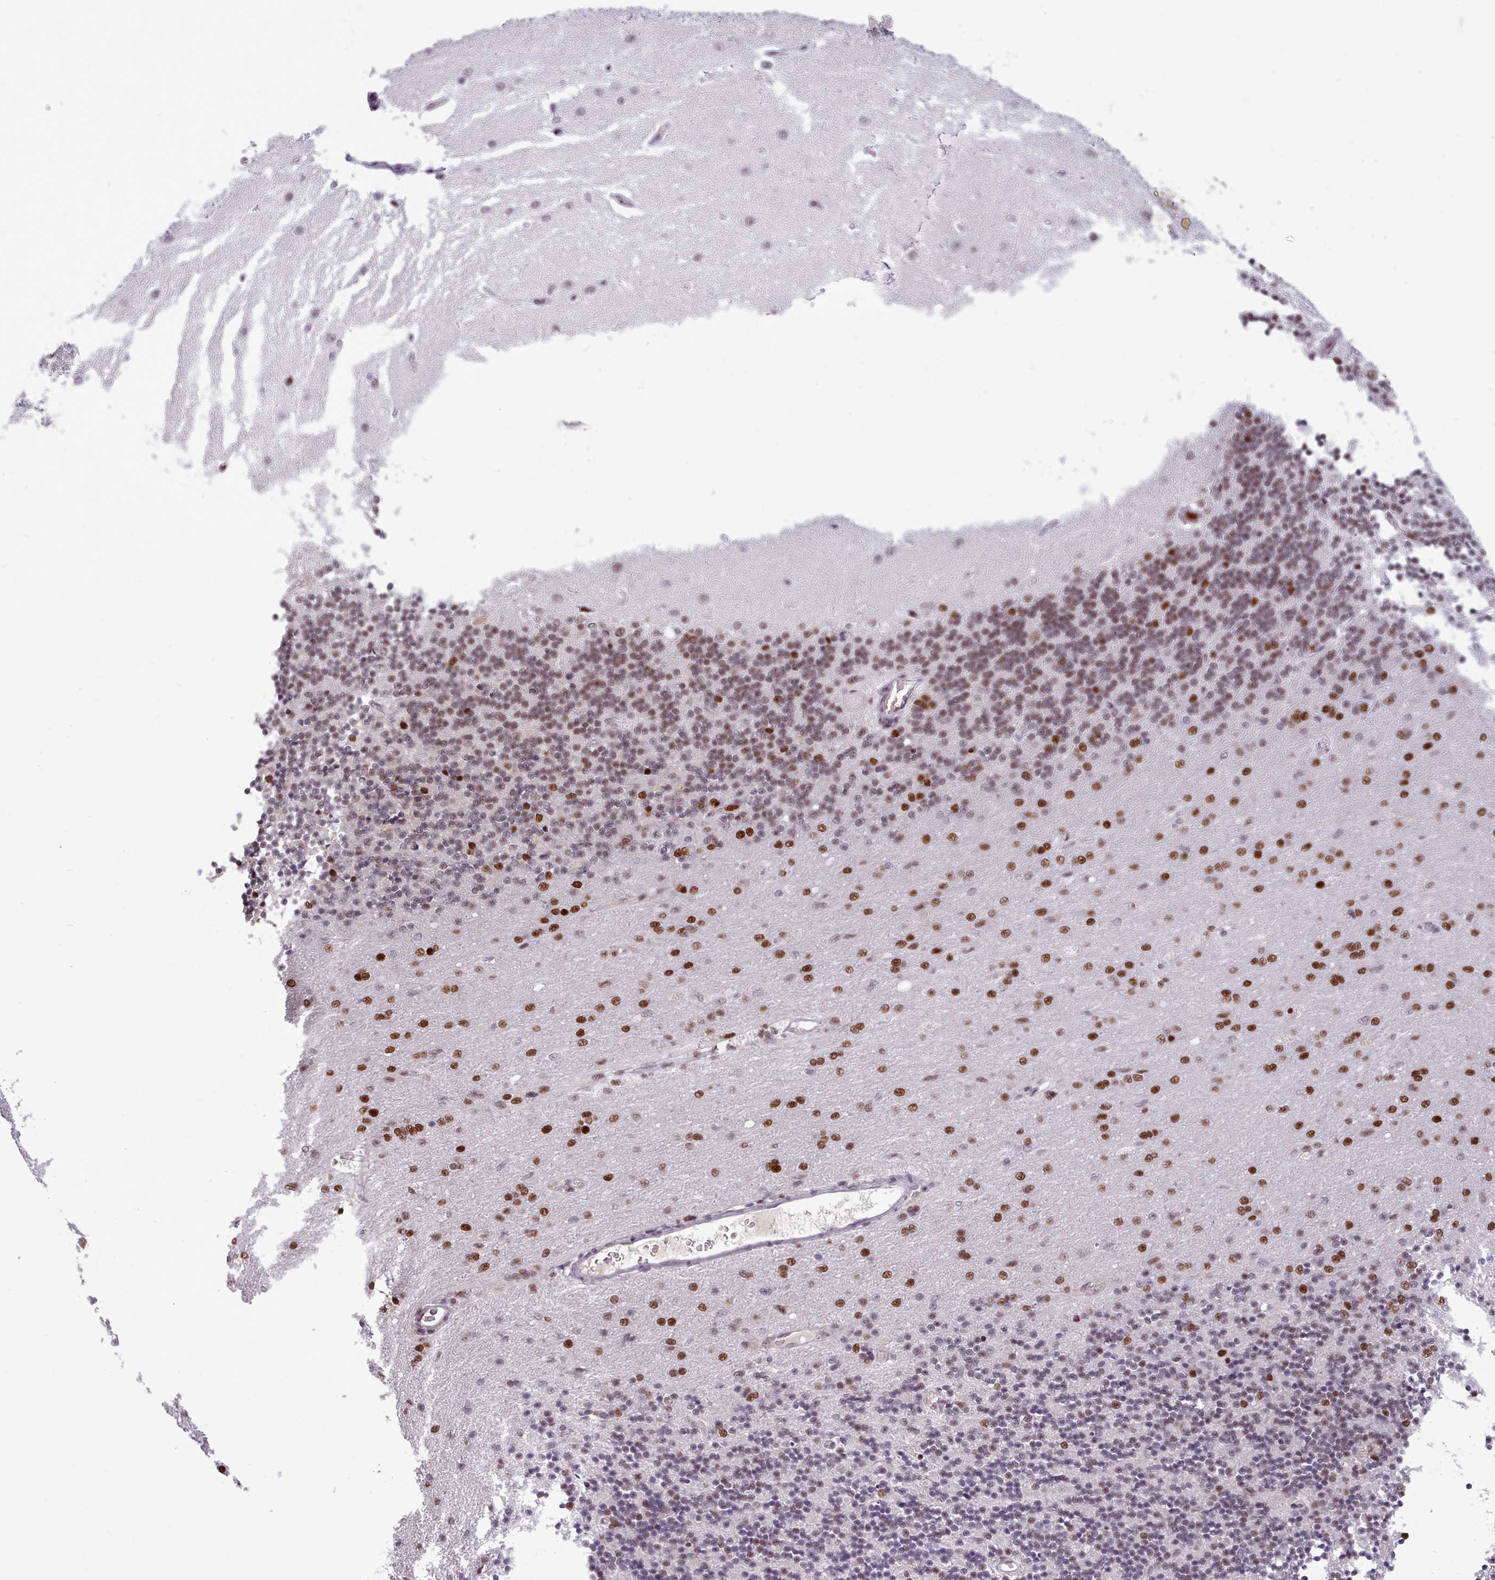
{"staining": {"intensity": "strong", "quantity": "25%-75%", "location": "nuclear"}, "tissue": "cerebellum", "cell_type": "Cells in granular layer", "image_type": "normal", "snomed": [{"axis": "morphology", "description": "Normal tissue, NOS"}, {"axis": "topography", "description": "Cerebellum"}], "caption": "Immunohistochemistry (IHC) (DAB (3,3'-diaminobenzidine)) staining of benign human cerebellum displays strong nuclear protein staining in approximately 25%-75% of cells in granular layer. (DAB IHC, brown staining for protein, blue staining for nuclei).", "gene": "SRSF4", "patient": {"sex": "female", "age": 29}}